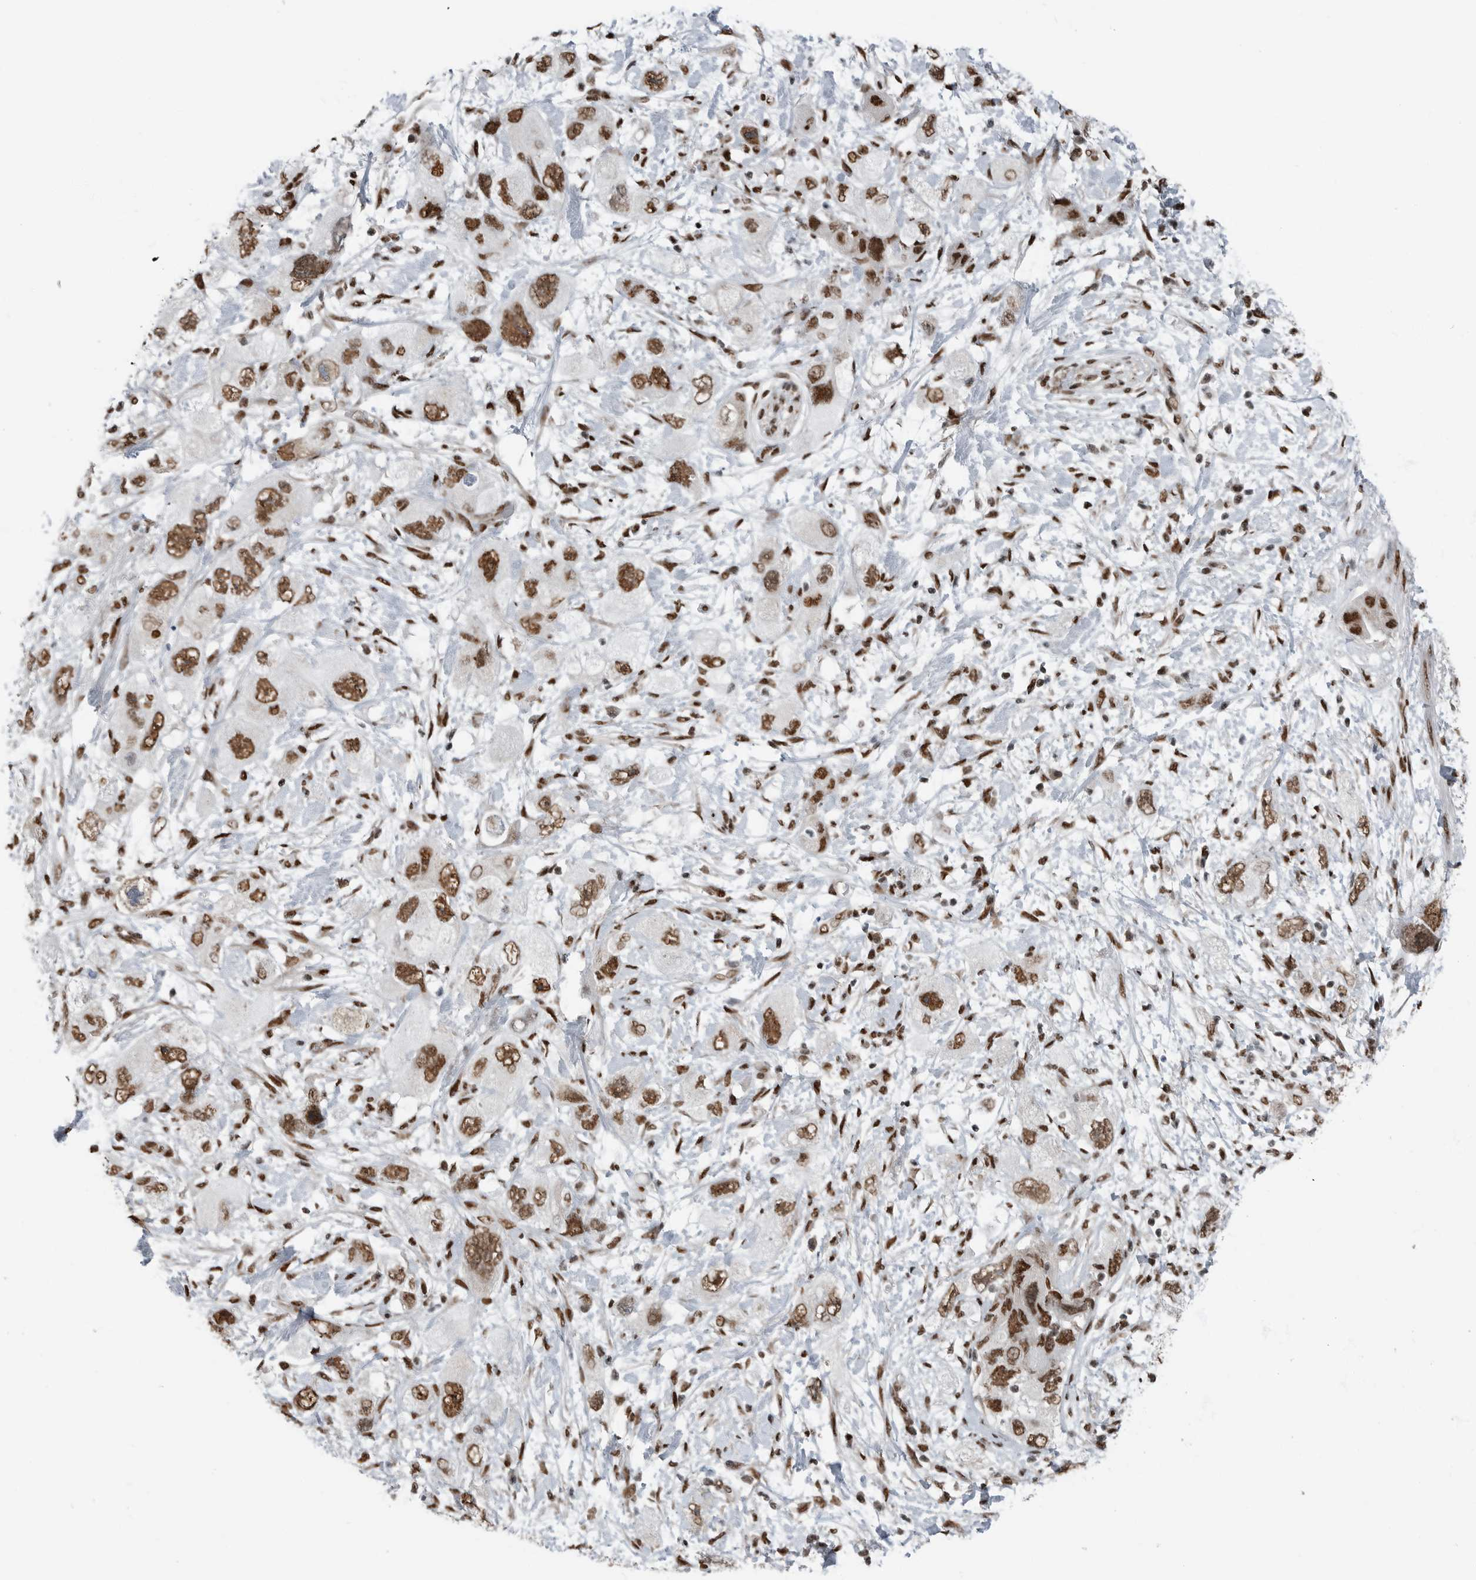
{"staining": {"intensity": "moderate", "quantity": ">75%", "location": "nuclear"}, "tissue": "pancreatic cancer", "cell_type": "Tumor cells", "image_type": "cancer", "snomed": [{"axis": "morphology", "description": "Adenocarcinoma, NOS"}, {"axis": "topography", "description": "Pancreas"}], "caption": "The immunohistochemical stain highlights moderate nuclear positivity in tumor cells of pancreatic adenocarcinoma tissue. The staining was performed using DAB (3,3'-diaminobenzidine) to visualize the protein expression in brown, while the nuclei were stained in blue with hematoxylin (Magnification: 20x).", "gene": "BLZF1", "patient": {"sex": "female", "age": 73}}